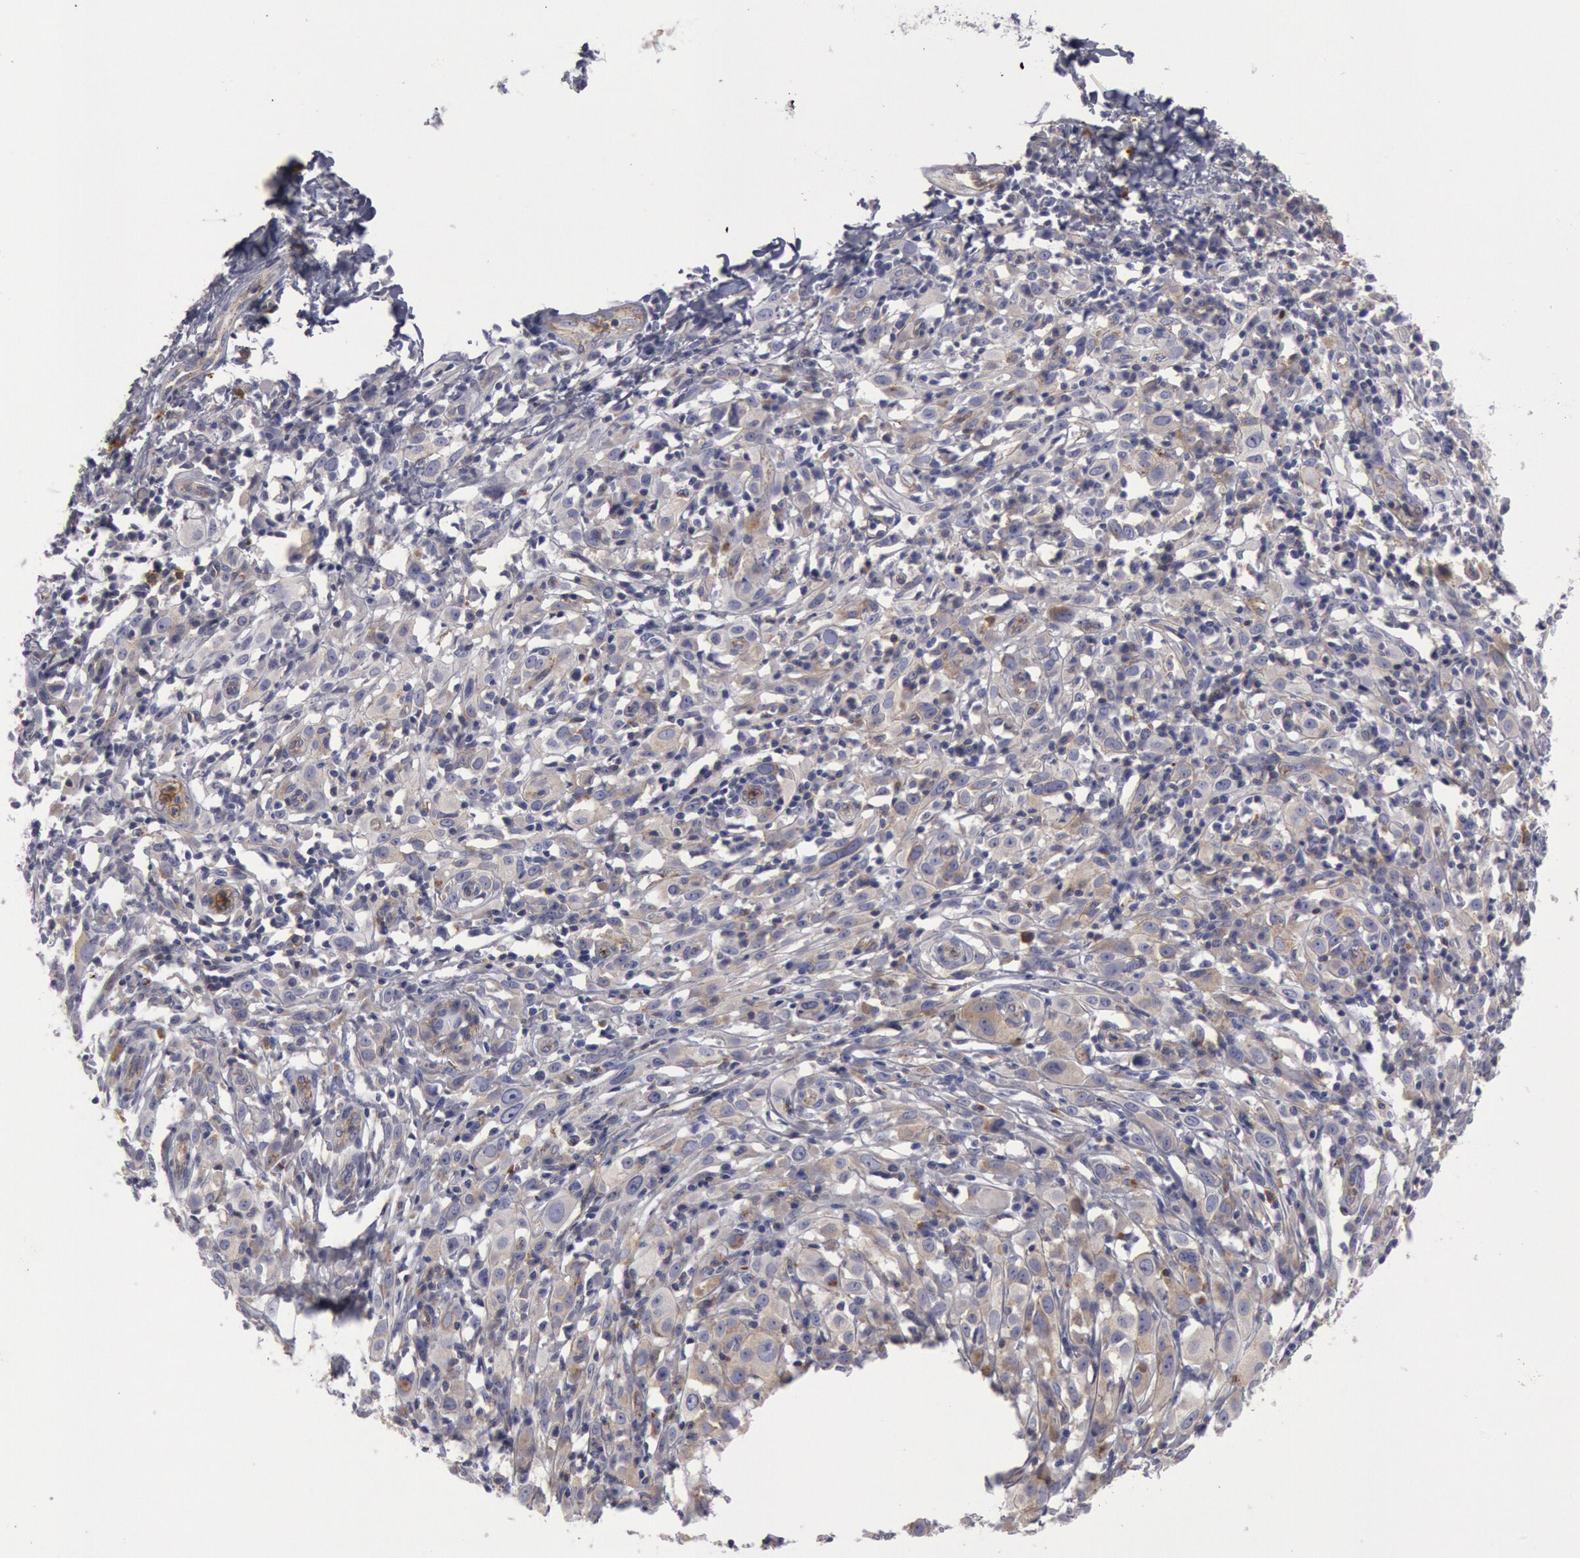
{"staining": {"intensity": "negative", "quantity": "none", "location": "none"}, "tissue": "melanoma", "cell_type": "Tumor cells", "image_type": "cancer", "snomed": [{"axis": "morphology", "description": "Malignant melanoma, NOS"}, {"axis": "topography", "description": "Skin"}], "caption": "There is no significant expression in tumor cells of melanoma. (Immunohistochemistry (ihc), brightfield microscopy, high magnification).", "gene": "FLOT1", "patient": {"sex": "female", "age": 52}}